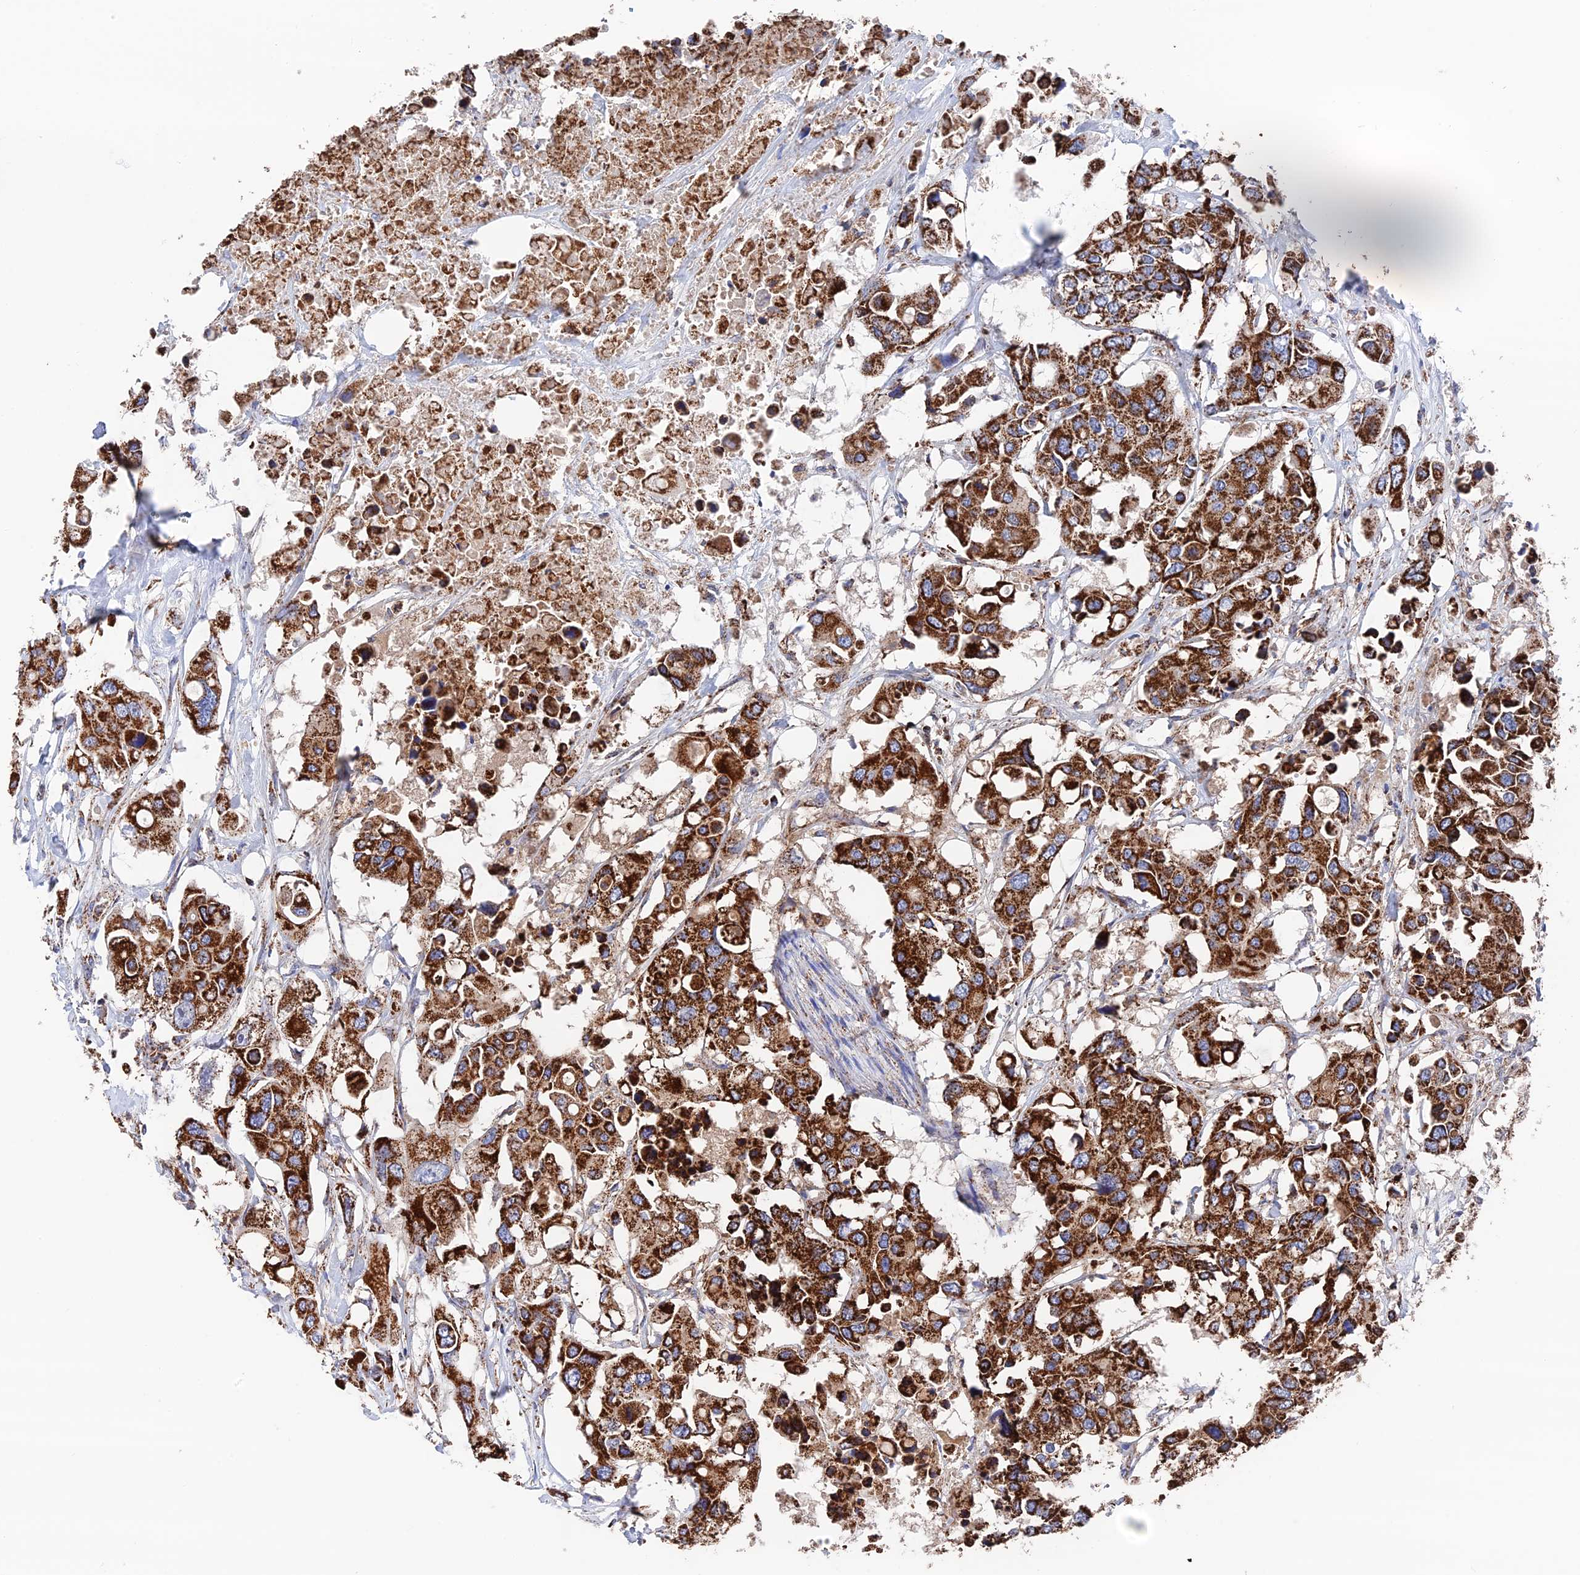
{"staining": {"intensity": "strong", "quantity": ">75%", "location": "cytoplasmic/membranous"}, "tissue": "colorectal cancer", "cell_type": "Tumor cells", "image_type": "cancer", "snomed": [{"axis": "morphology", "description": "Adenocarcinoma, NOS"}, {"axis": "topography", "description": "Colon"}], "caption": "Colorectal adenocarcinoma stained with a protein marker reveals strong staining in tumor cells.", "gene": "HAUS8", "patient": {"sex": "male", "age": 77}}